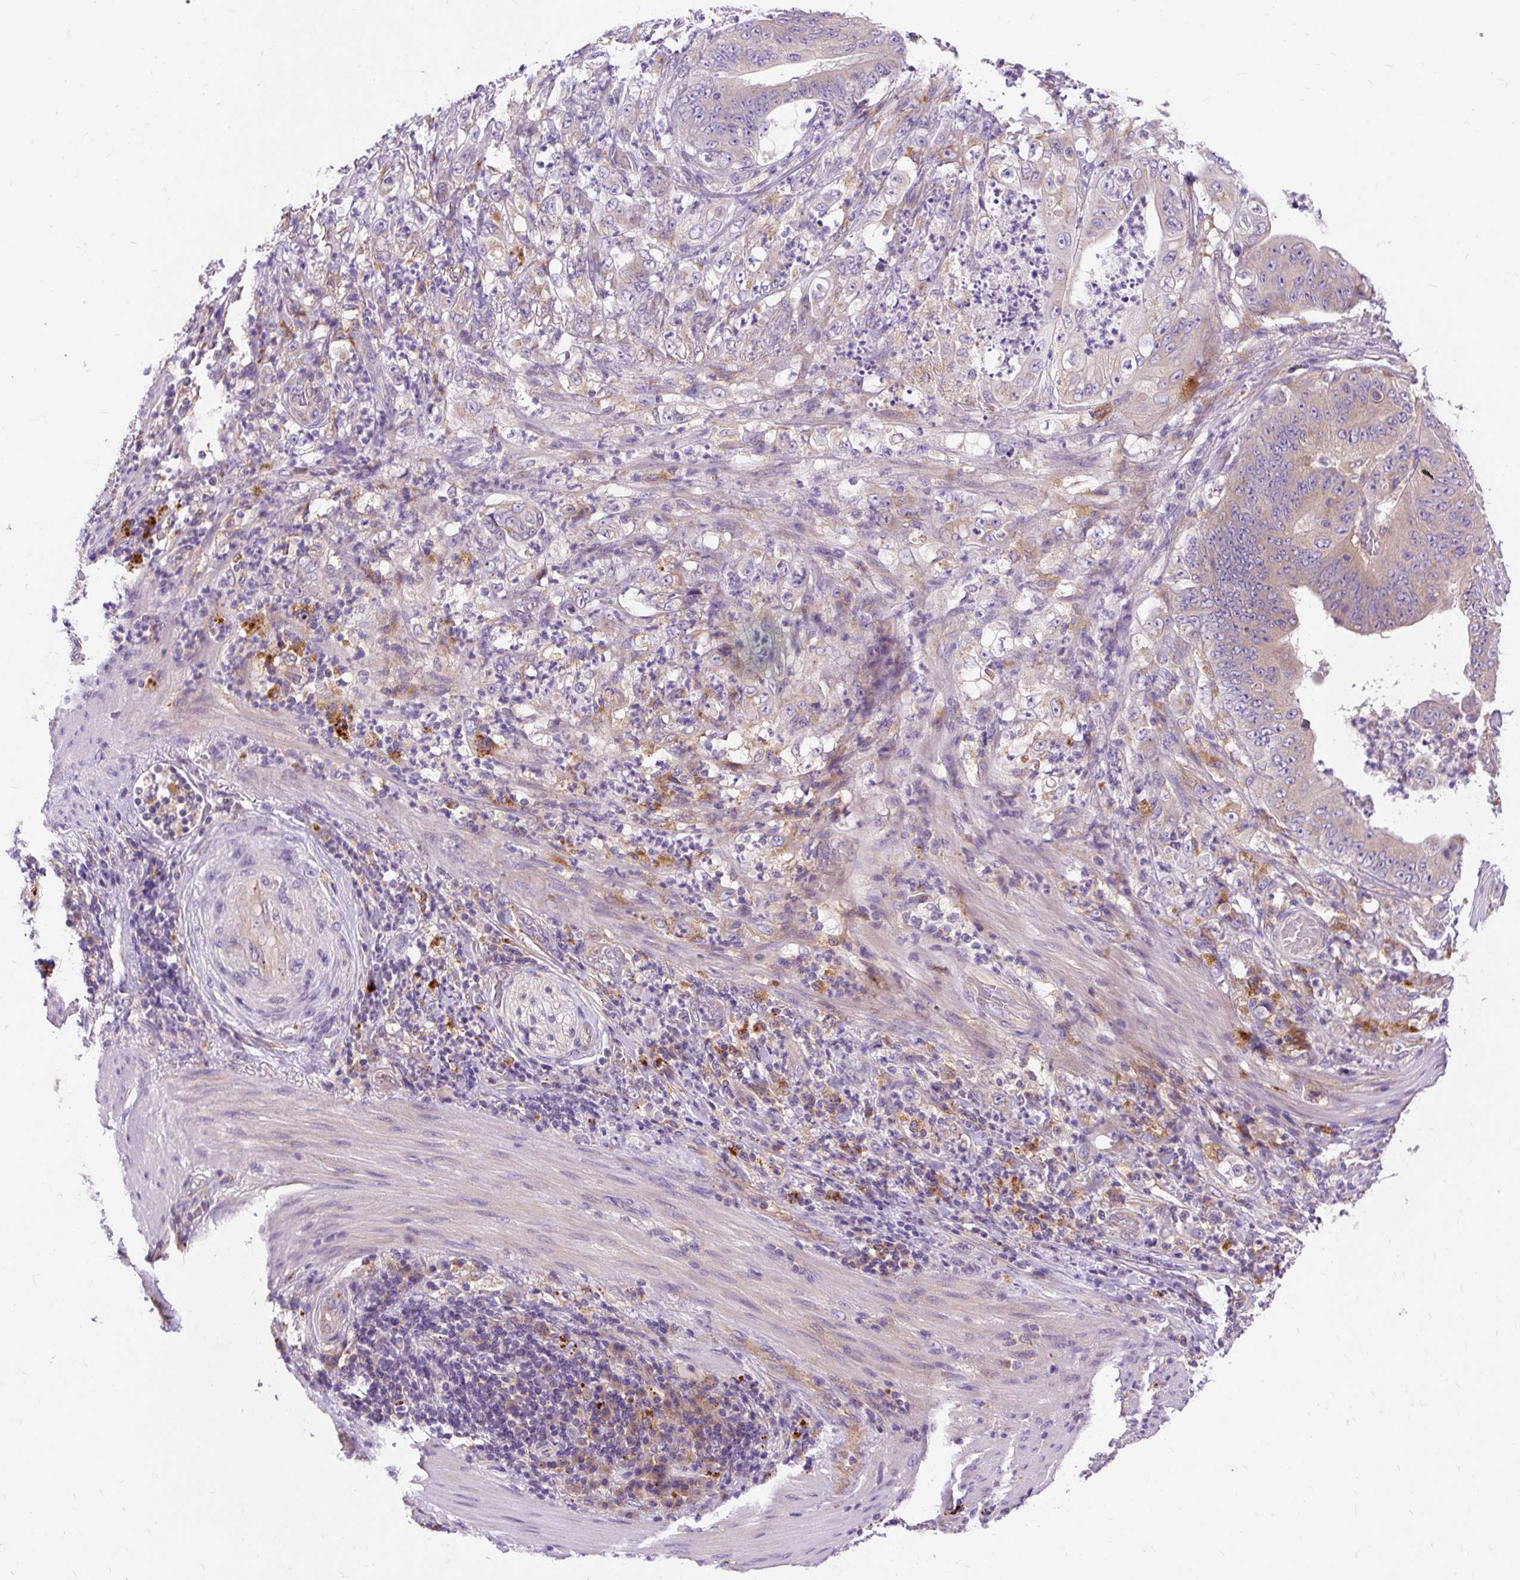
{"staining": {"intensity": "negative", "quantity": "none", "location": "none"}, "tissue": "stomach cancer", "cell_type": "Tumor cells", "image_type": "cancer", "snomed": [{"axis": "morphology", "description": "Adenocarcinoma, NOS"}, {"axis": "topography", "description": "Stomach"}], "caption": "Protein analysis of stomach cancer displays no significant positivity in tumor cells. (Immunohistochemistry (ihc), brightfield microscopy, high magnification).", "gene": "OR4K15", "patient": {"sex": "female", "age": 73}}